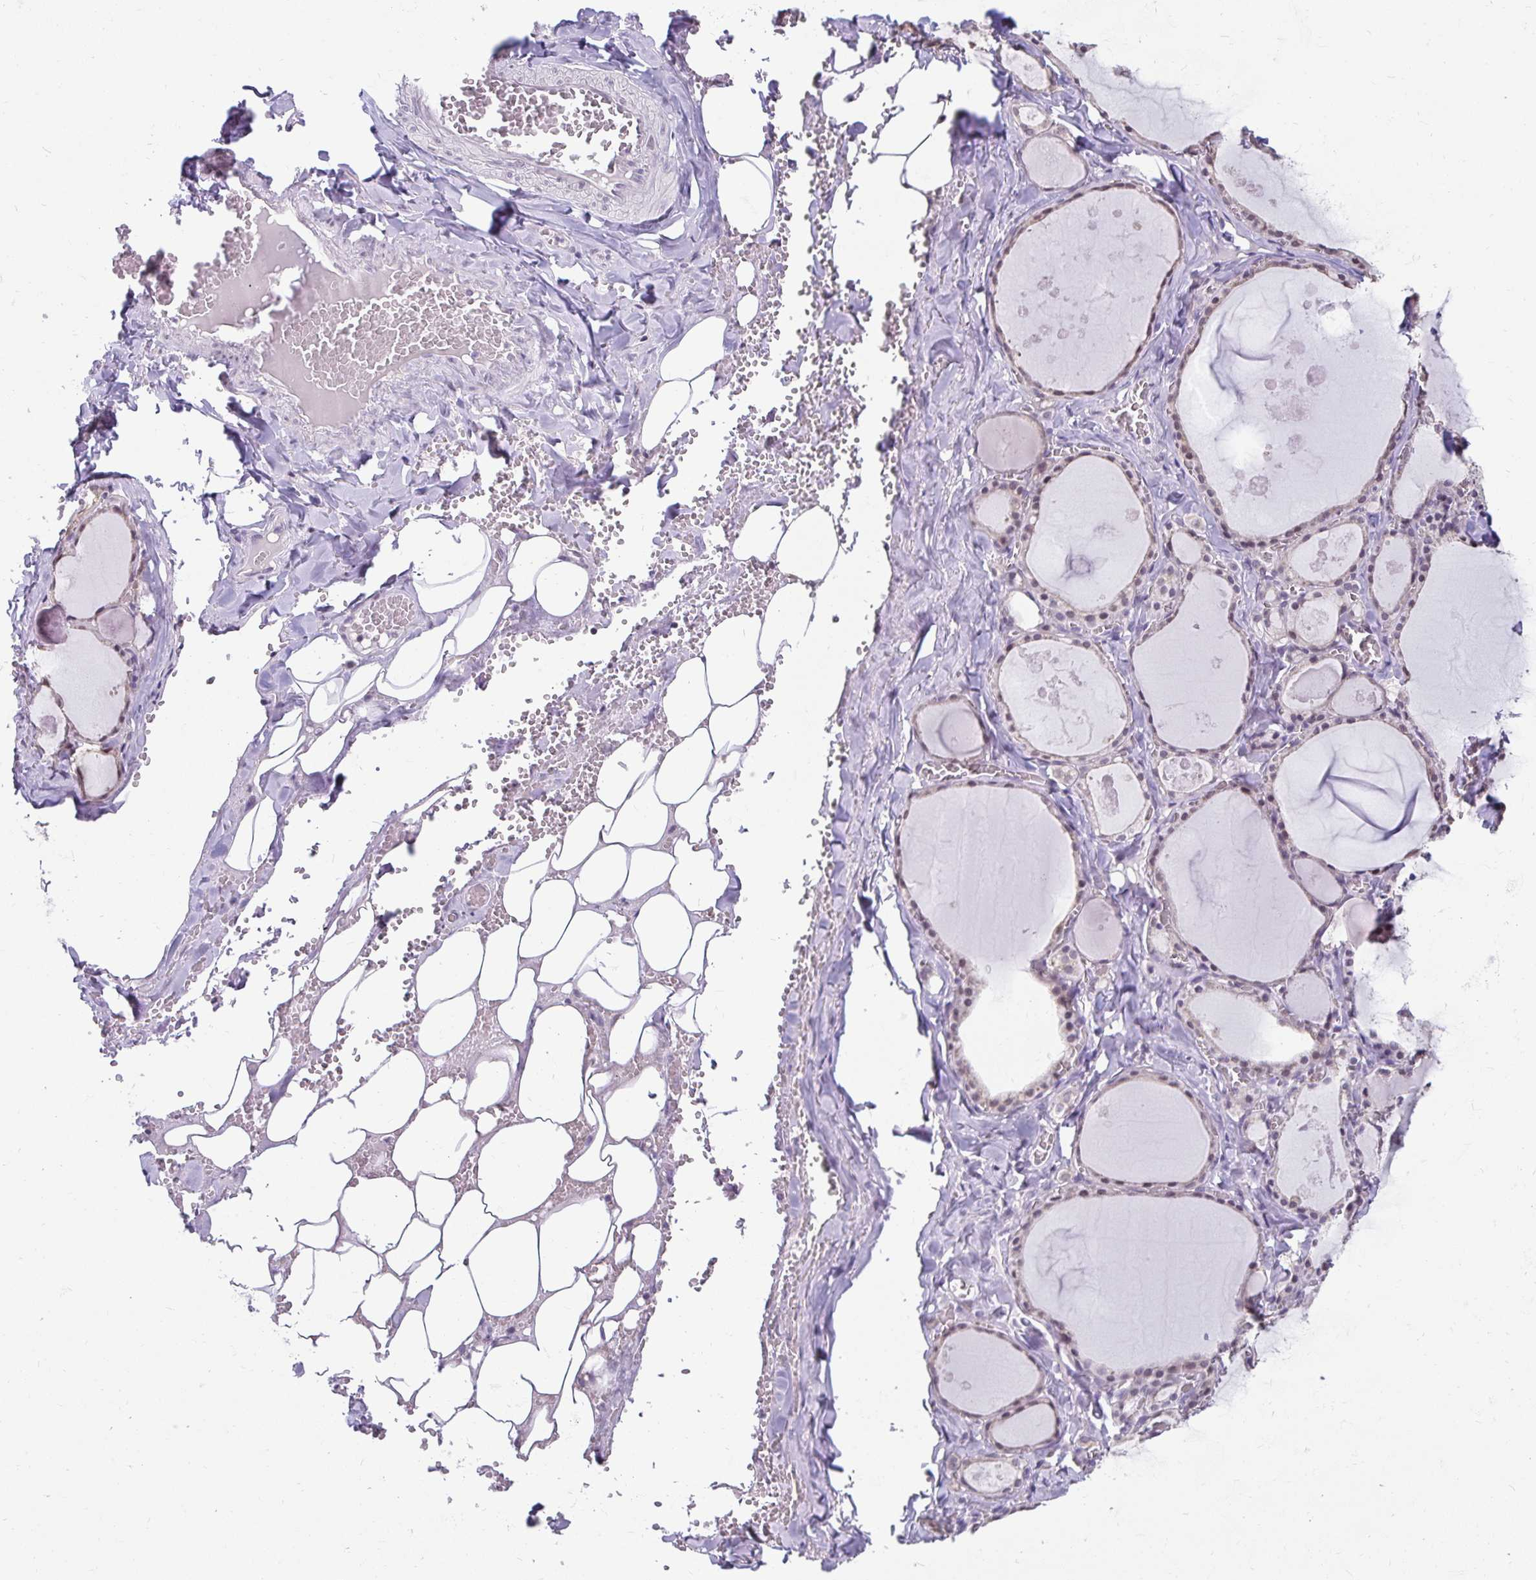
{"staining": {"intensity": "weak", "quantity": "25%-75%", "location": "nuclear"}, "tissue": "thyroid gland", "cell_type": "Glandular cells", "image_type": "normal", "snomed": [{"axis": "morphology", "description": "Normal tissue, NOS"}, {"axis": "topography", "description": "Thyroid gland"}], "caption": "Protein staining displays weak nuclear expression in about 25%-75% of glandular cells in unremarkable thyroid gland.", "gene": "ANLN", "patient": {"sex": "male", "age": 56}}